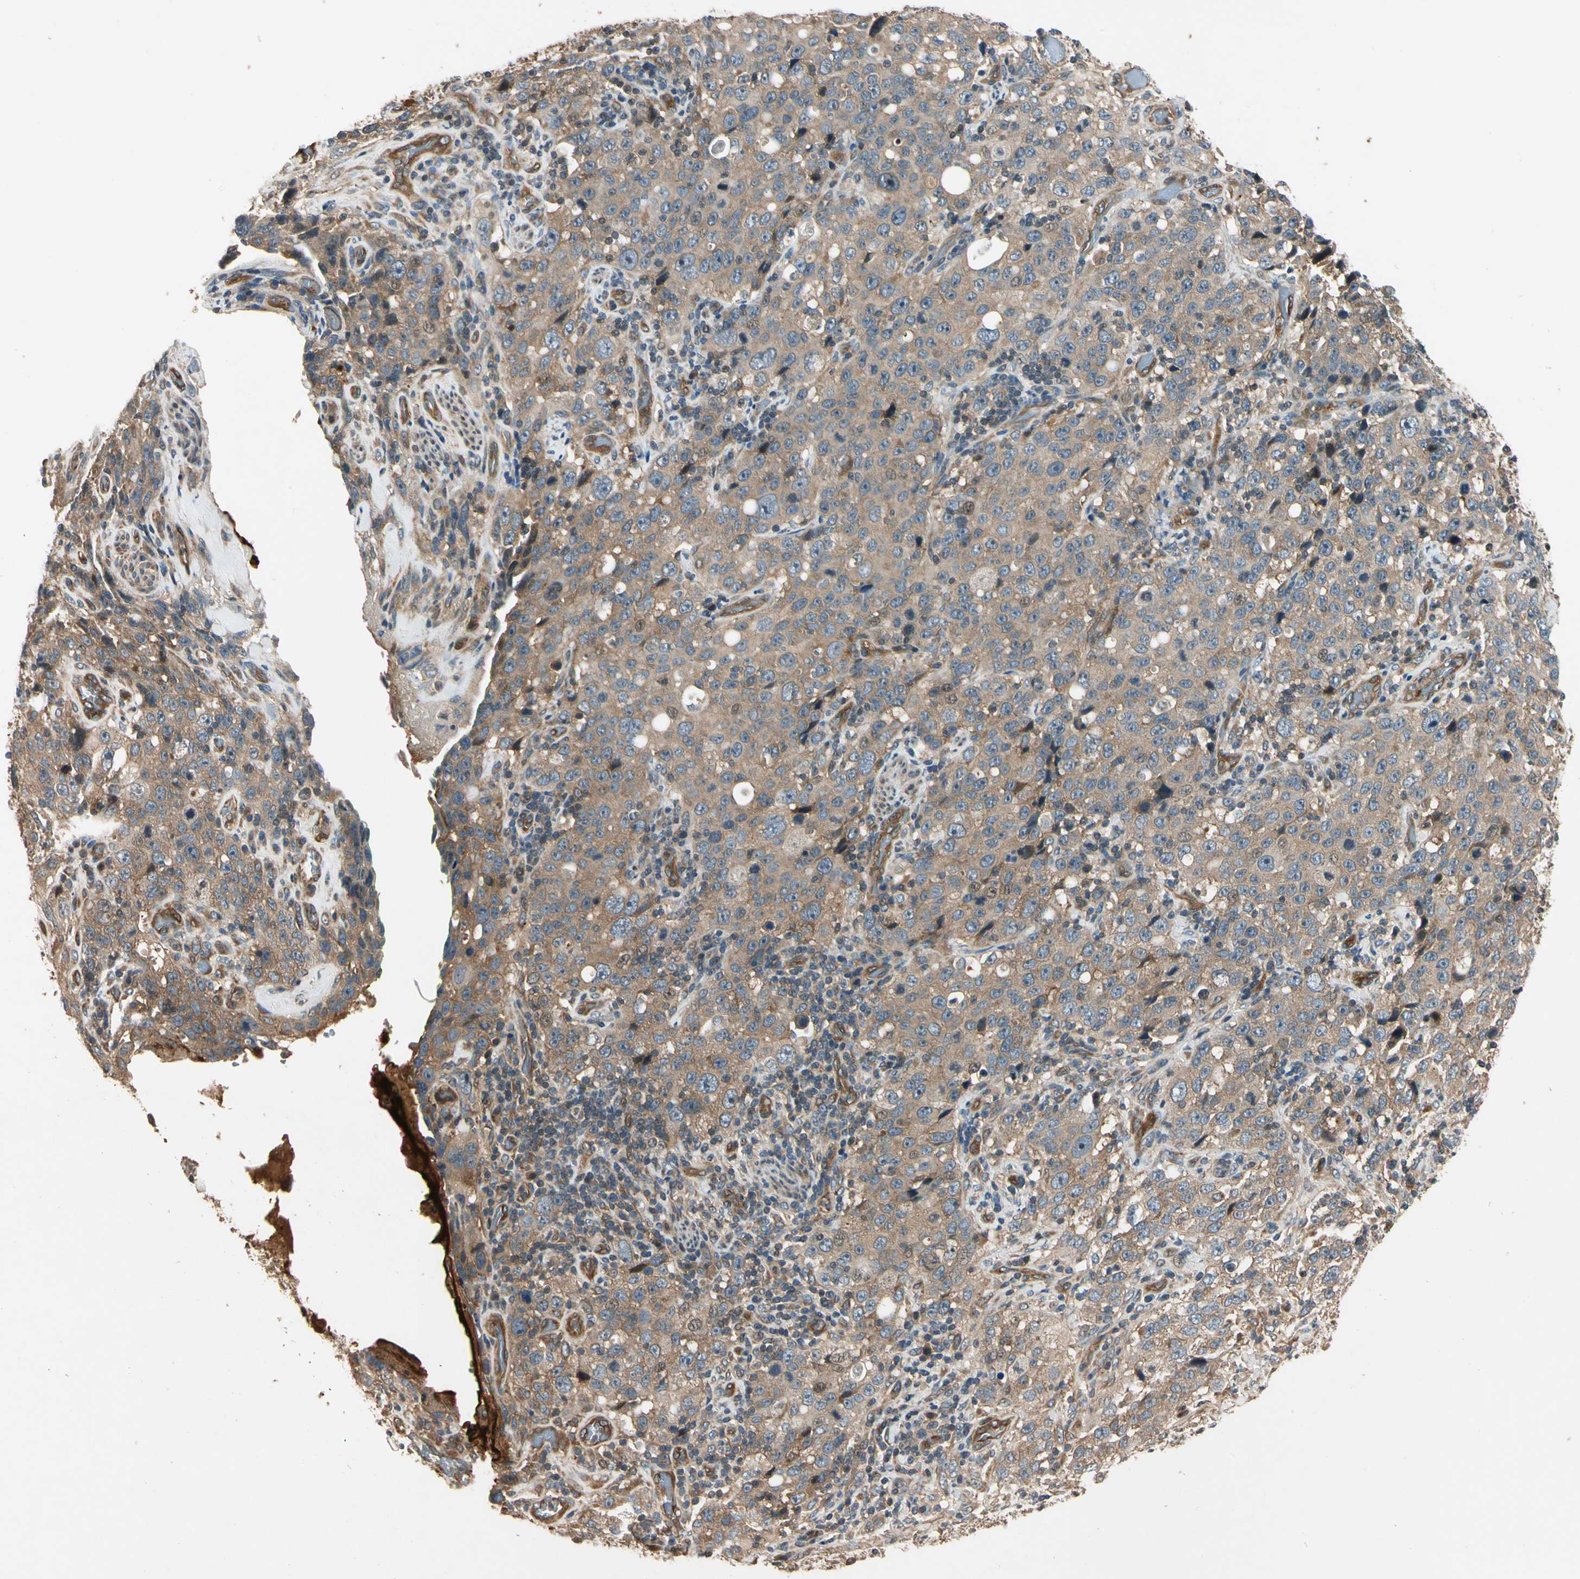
{"staining": {"intensity": "moderate", "quantity": "<25%", "location": "cytoplasmic/membranous"}, "tissue": "stomach cancer", "cell_type": "Tumor cells", "image_type": "cancer", "snomed": [{"axis": "morphology", "description": "Normal tissue, NOS"}, {"axis": "morphology", "description": "Adenocarcinoma, NOS"}, {"axis": "topography", "description": "Stomach"}], "caption": "Stomach adenocarcinoma was stained to show a protein in brown. There is low levels of moderate cytoplasmic/membranous expression in approximately <25% of tumor cells.", "gene": "ROCK2", "patient": {"sex": "male", "age": 48}}